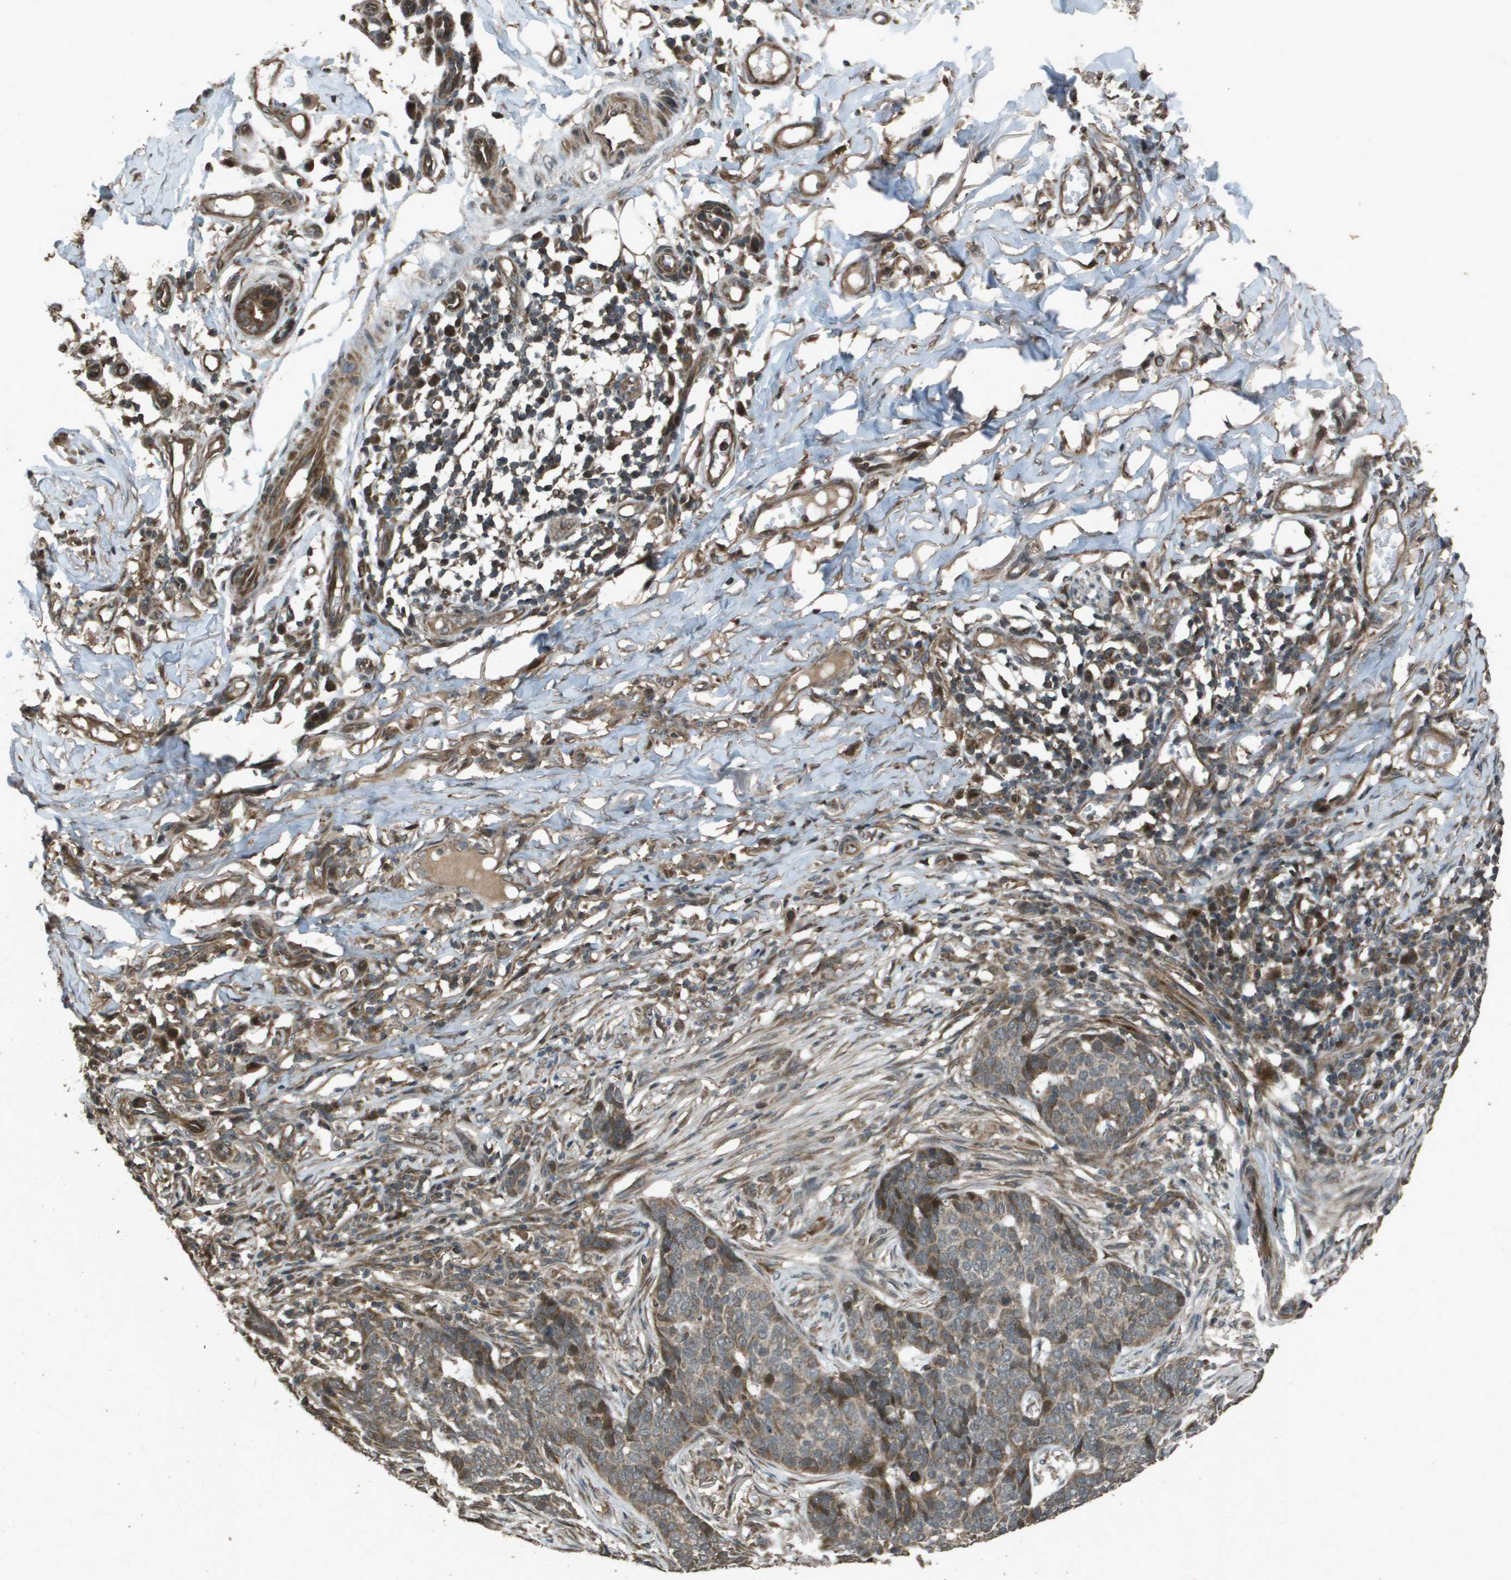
{"staining": {"intensity": "moderate", "quantity": ">75%", "location": "cytoplasmic/membranous"}, "tissue": "skin cancer", "cell_type": "Tumor cells", "image_type": "cancer", "snomed": [{"axis": "morphology", "description": "Basal cell carcinoma"}, {"axis": "topography", "description": "Skin"}], "caption": "This is a photomicrograph of immunohistochemistry staining of skin cancer (basal cell carcinoma), which shows moderate positivity in the cytoplasmic/membranous of tumor cells.", "gene": "FIG4", "patient": {"sex": "male", "age": 85}}